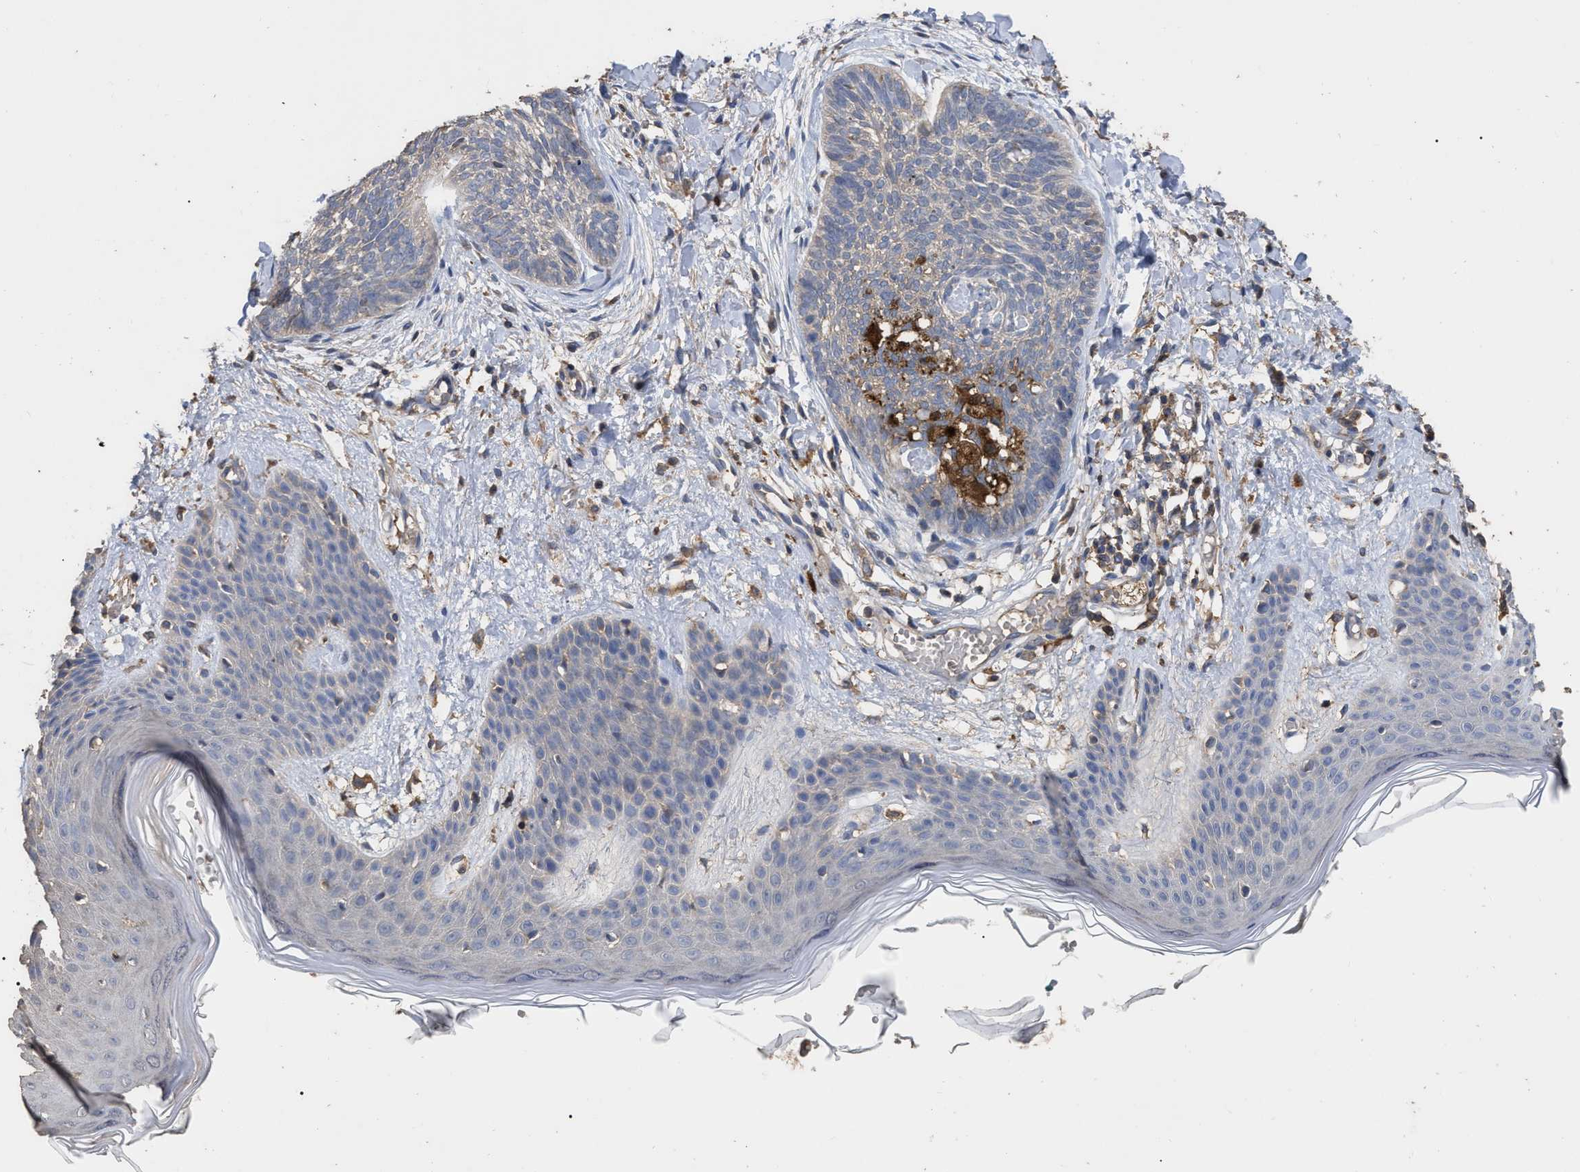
{"staining": {"intensity": "negative", "quantity": "none", "location": "none"}, "tissue": "skin cancer", "cell_type": "Tumor cells", "image_type": "cancer", "snomed": [{"axis": "morphology", "description": "Basal cell carcinoma"}, {"axis": "topography", "description": "Skin"}], "caption": "The immunohistochemistry (IHC) image has no significant positivity in tumor cells of skin basal cell carcinoma tissue.", "gene": "GPR179", "patient": {"sex": "female", "age": 59}}